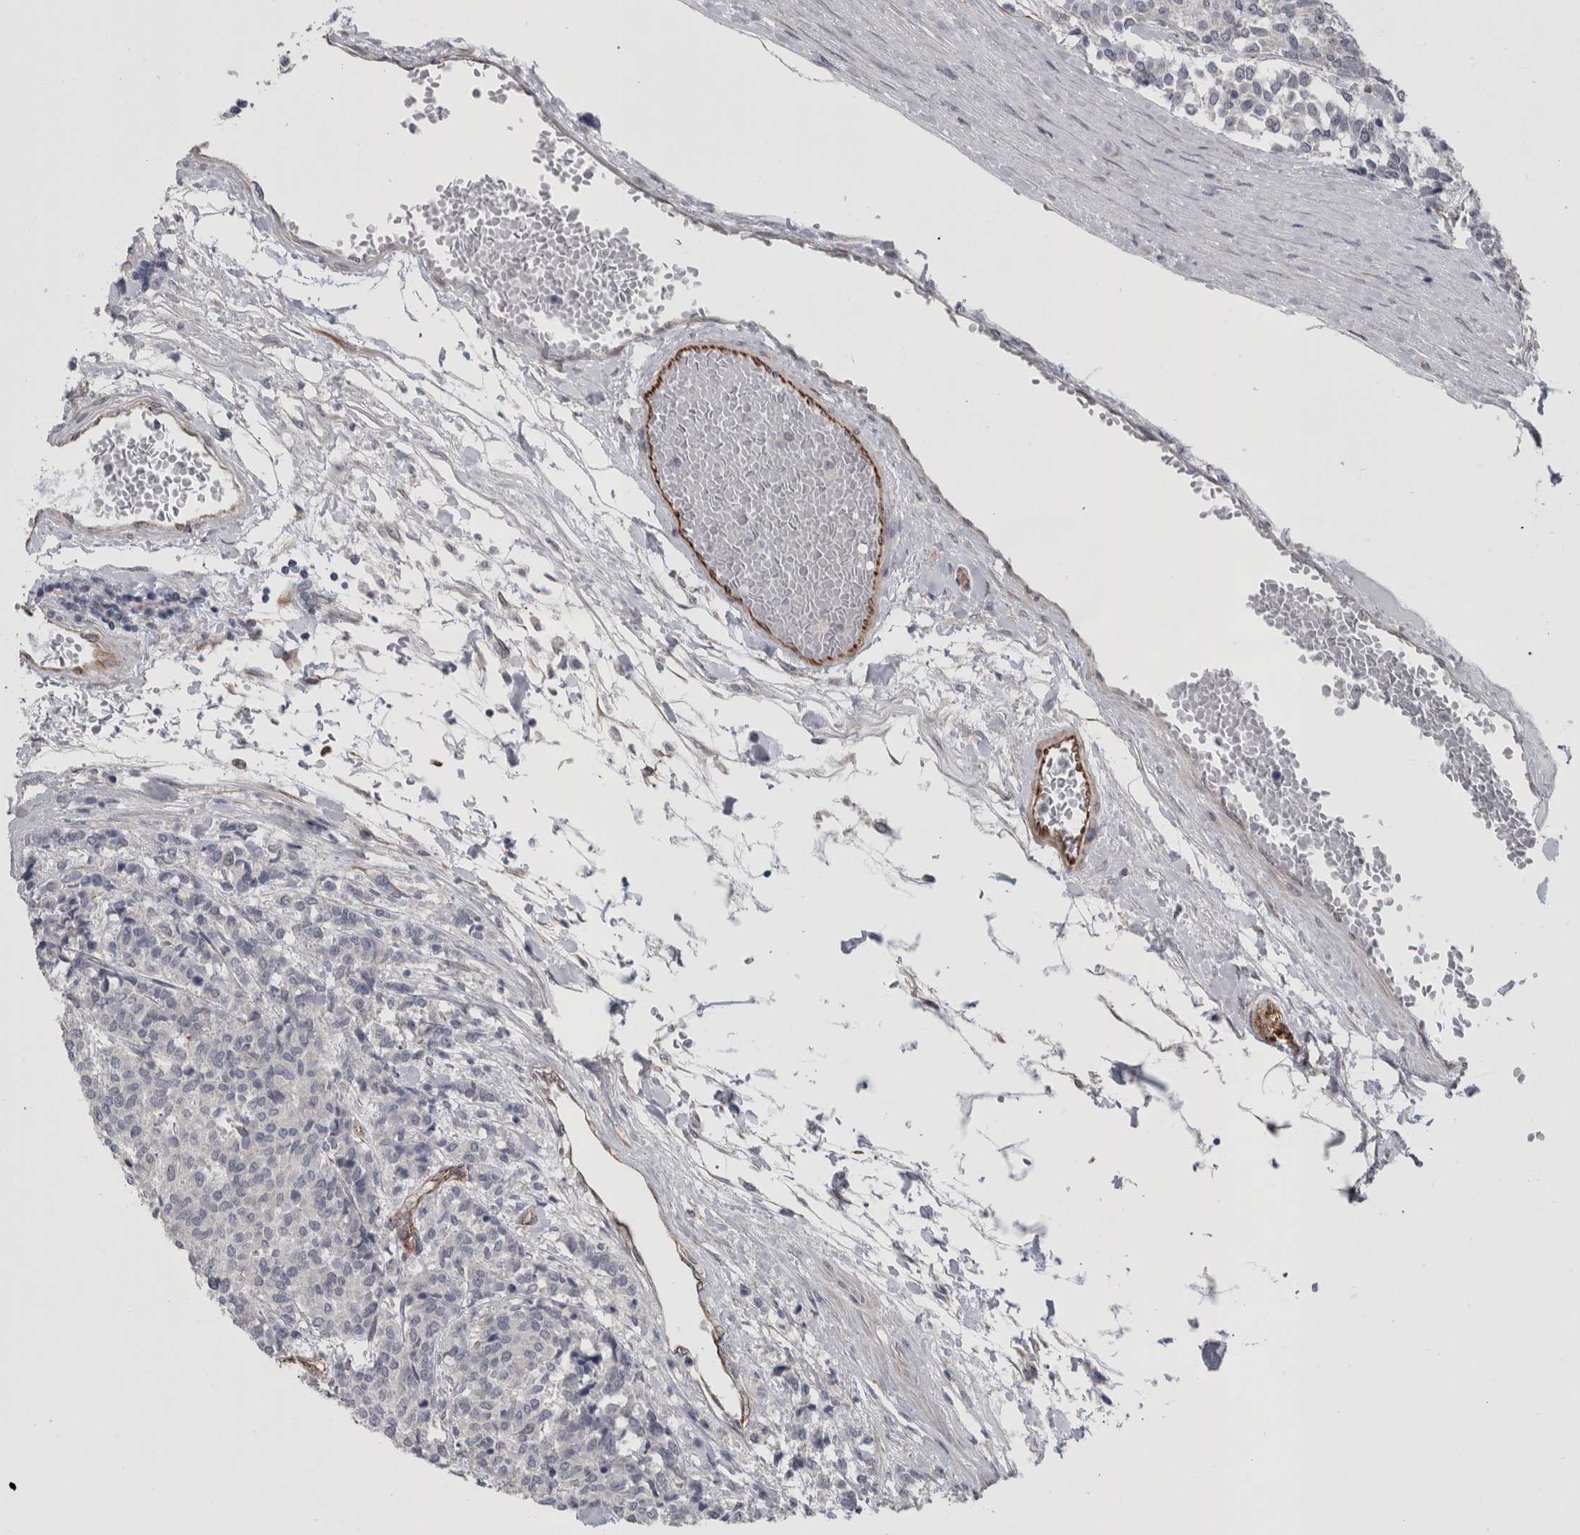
{"staining": {"intensity": "negative", "quantity": "none", "location": "none"}, "tissue": "carcinoid", "cell_type": "Tumor cells", "image_type": "cancer", "snomed": [{"axis": "morphology", "description": "Carcinoid, malignant, NOS"}, {"axis": "topography", "description": "Pancreas"}], "caption": "Protein analysis of carcinoid demonstrates no significant positivity in tumor cells.", "gene": "ACOT7", "patient": {"sex": "female", "age": 54}}